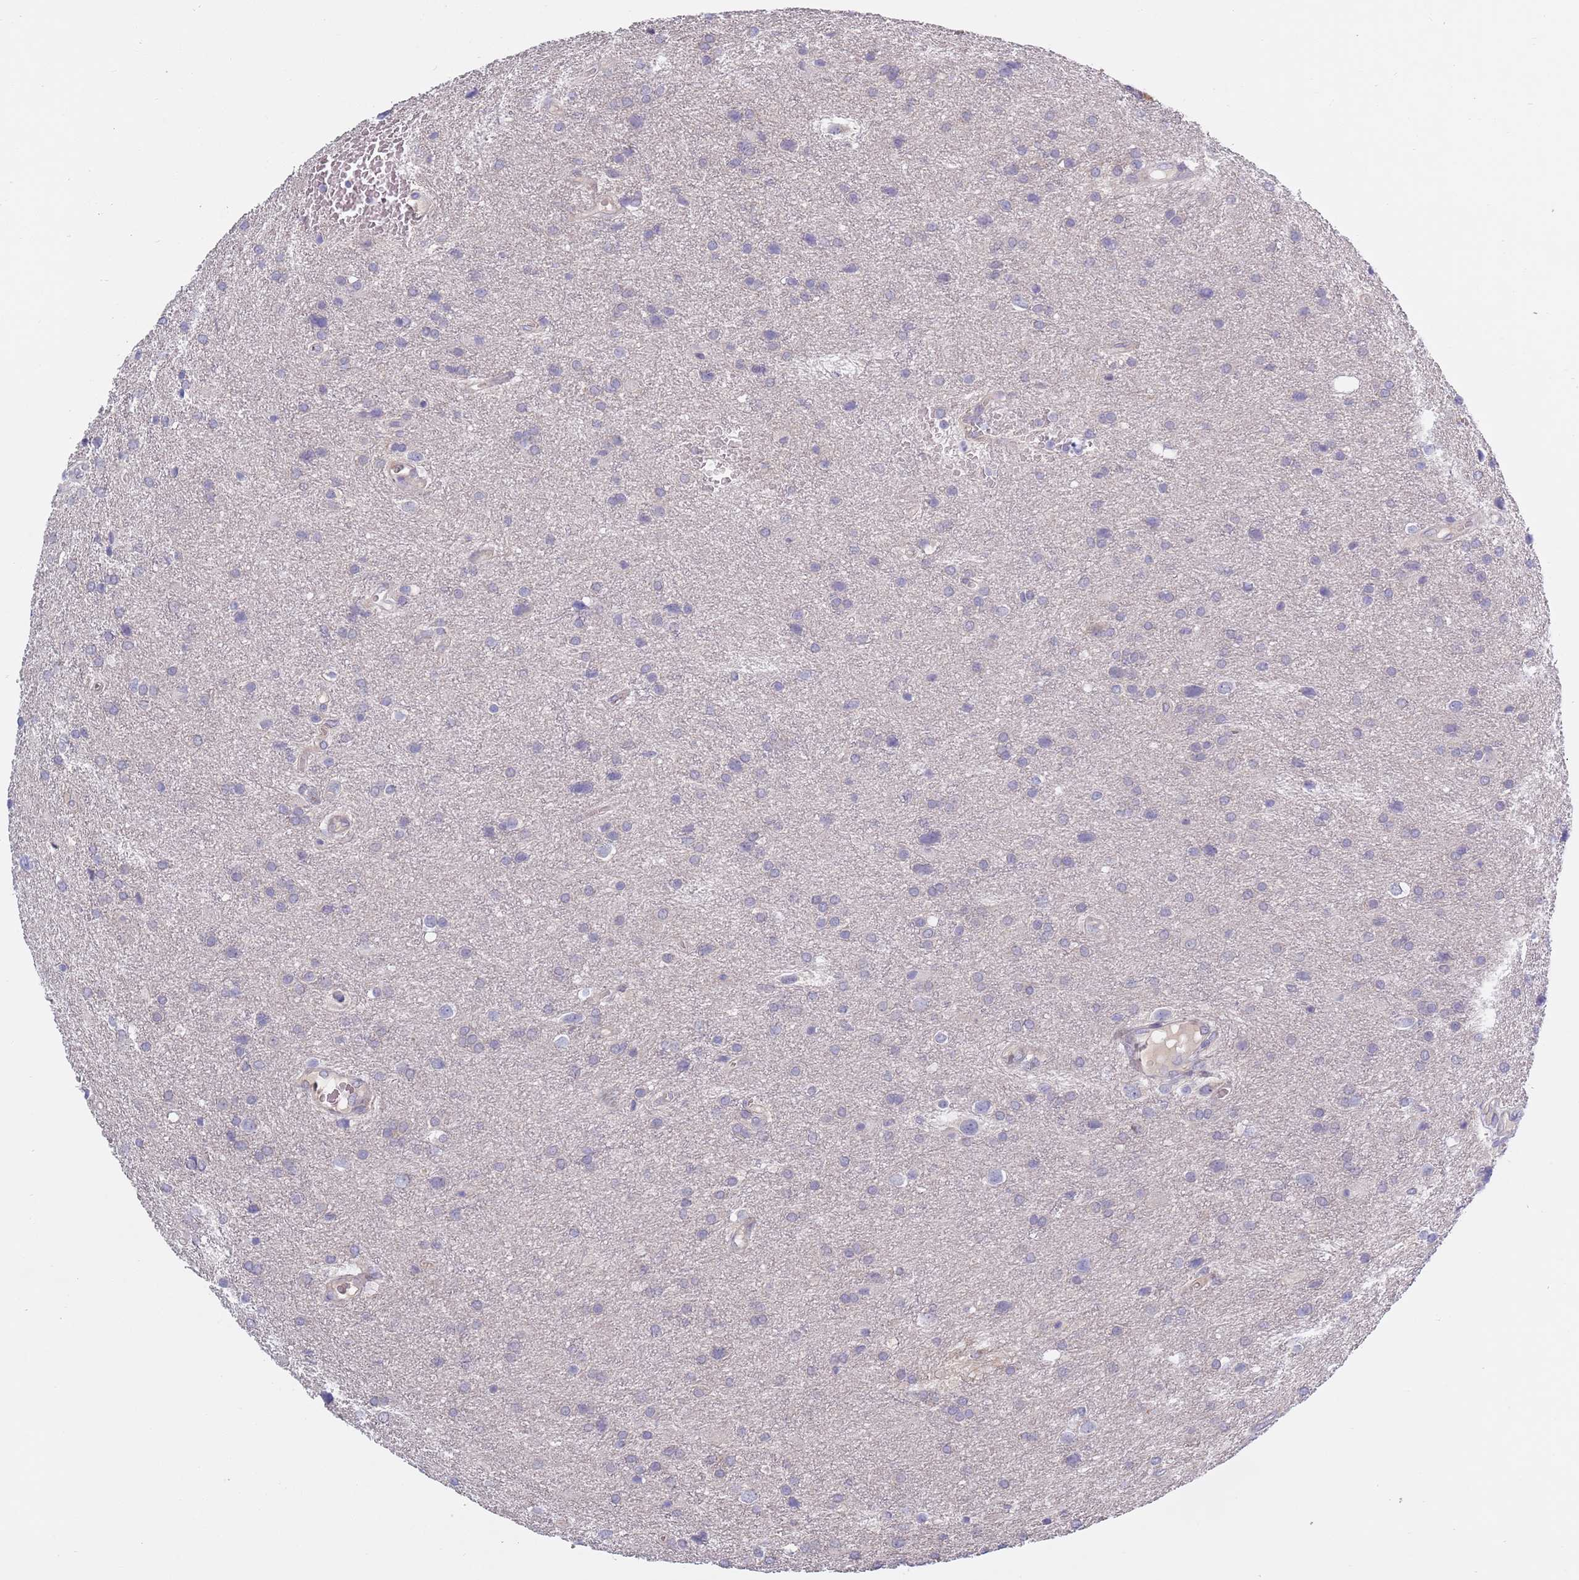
{"staining": {"intensity": "negative", "quantity": "none", "location": "none"}, "tissue": "glioma", "cell_type": "Tumor cells", "image_type": "cancer", "snomed": [{"axis": "morphology", "description": "Glioma, malignant, Low grade"}, {"axis": "topography", "description": "Brain"}], "caption": "Malignant glioma (low-grade) was stained to show a protein in brown. There is no significant expression in tumor cells.", "gene": "TYW1", "patient": {"sex": "female", "age": 32}}